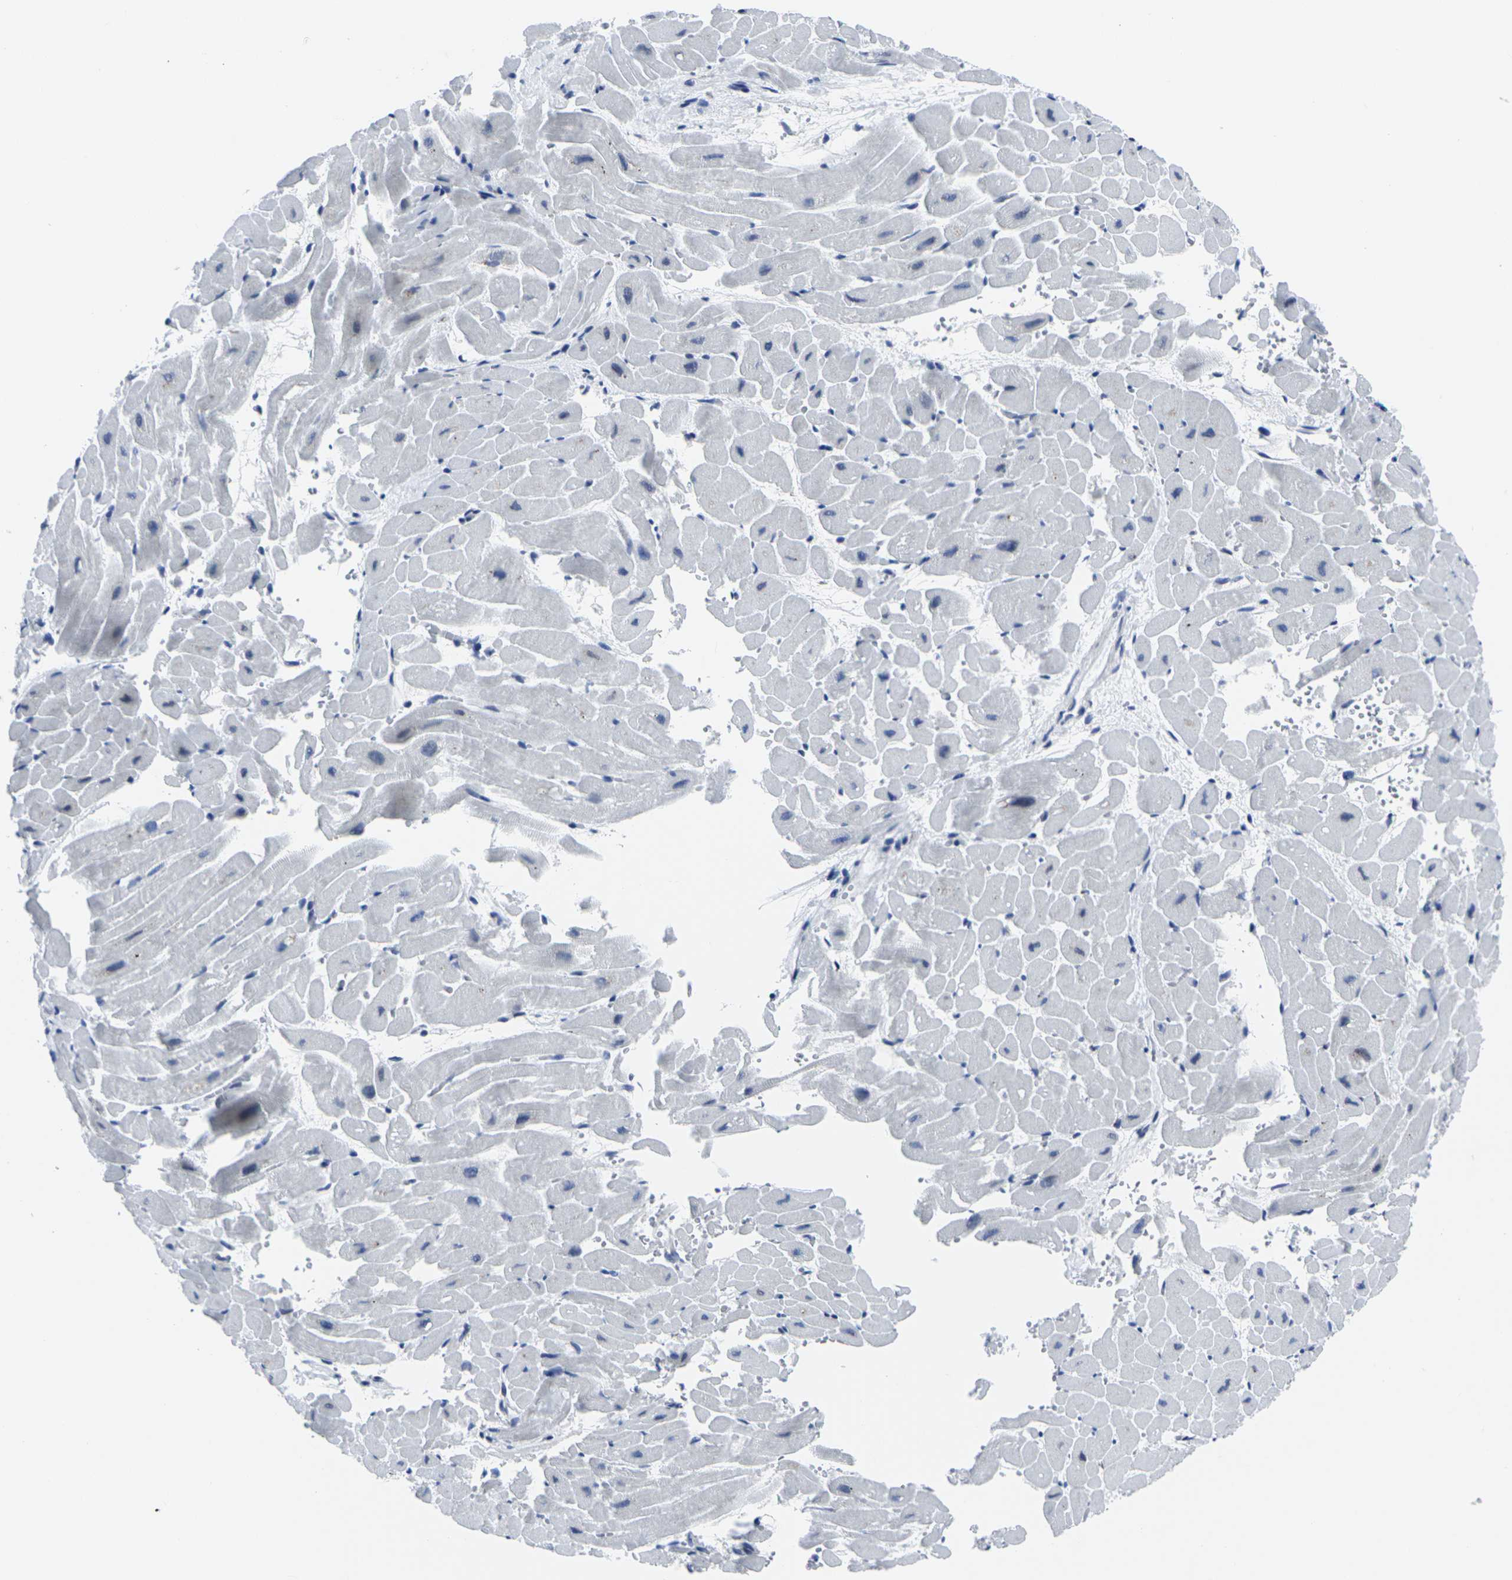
{"staining": {"intensity": "moderate", "quantity": "<25%", "location": "cytoplasmic/membranous"}, "tissue": "heart muscle", "cell_type": "Cardiomyocytes", "image_type": "normal", "snomed": [{"axis": "morphology", "description": "Normal tissue, NOS"}, {"axis": "topography", "description": "Heart"}], "caption": "Protein staining of unremarkable heart muscle exhibits moderate cytoplasmic/membranous staining in approximately <25% of cardiomyocytes.", "gene": "RPN1", "patient": {"sex": "male", "age": 45}}